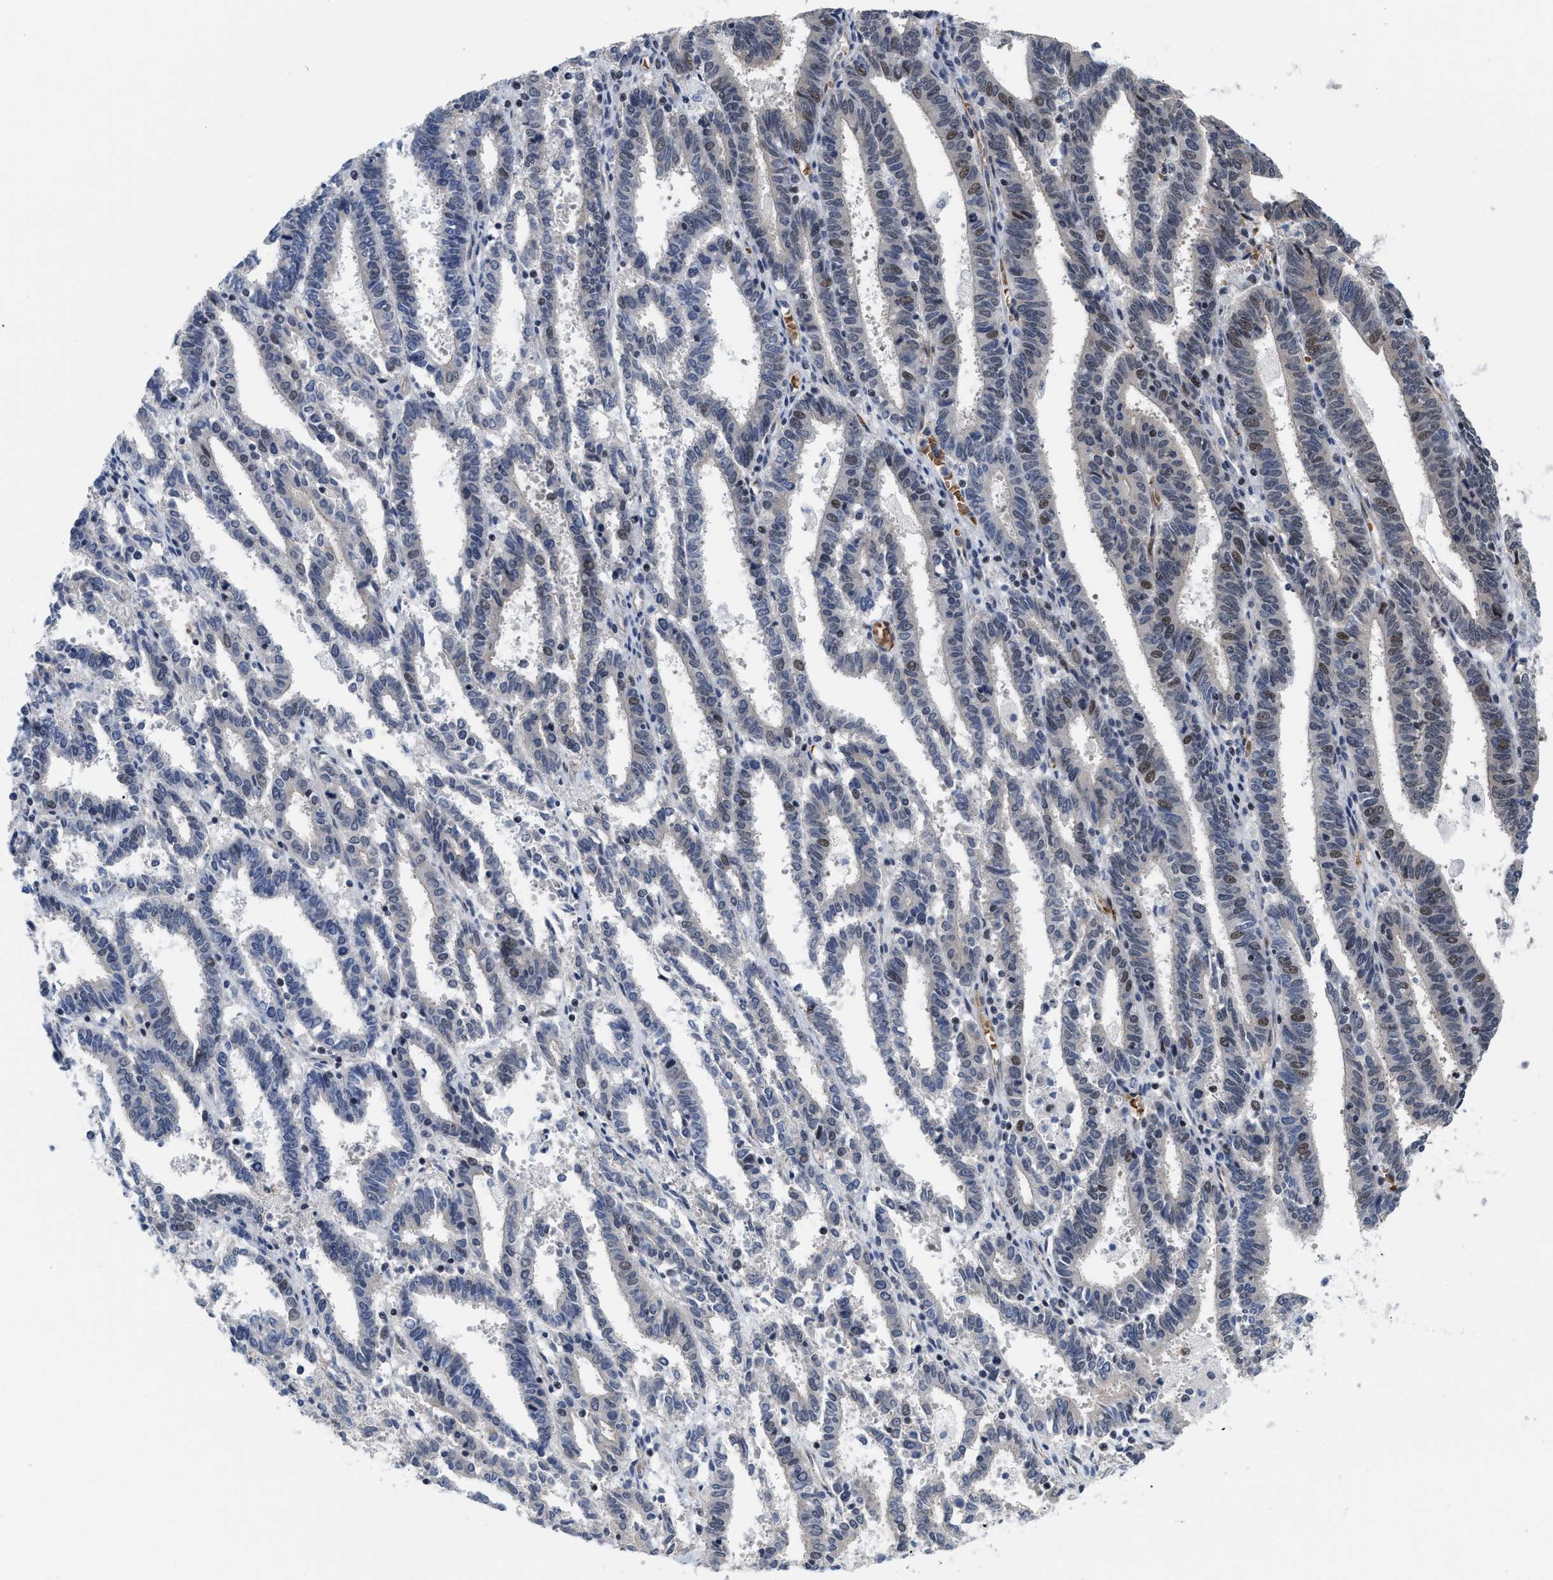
{"staining": {"intensity": "moderate", "quantity": "<25%", "location": "cytoplasmic/membranous"}, "tissue": "endometrial cancer", "cell_type": "Tumor cells", "image_type": "cancer", "snomed": [{"axis": "morphology", "description": "Adenocarcinoma, NOS"}, {"axis": "topography", "description": "Uterus"}], "caption": "Immunohistochemistry (IHC) (DAB (3,3'-diaminobenzidine)) staining of endometrial cancer exhibits moderate cytoplasmic/membranous protein positivity in approximately <25% of tumor cells. (DAB (3,3'-diaminobenzidine) IHC, brown staining for protein, blue staining for nuclei).", "gene": "GPRASP2", "patient": {"sex": "female", "age": 83}}